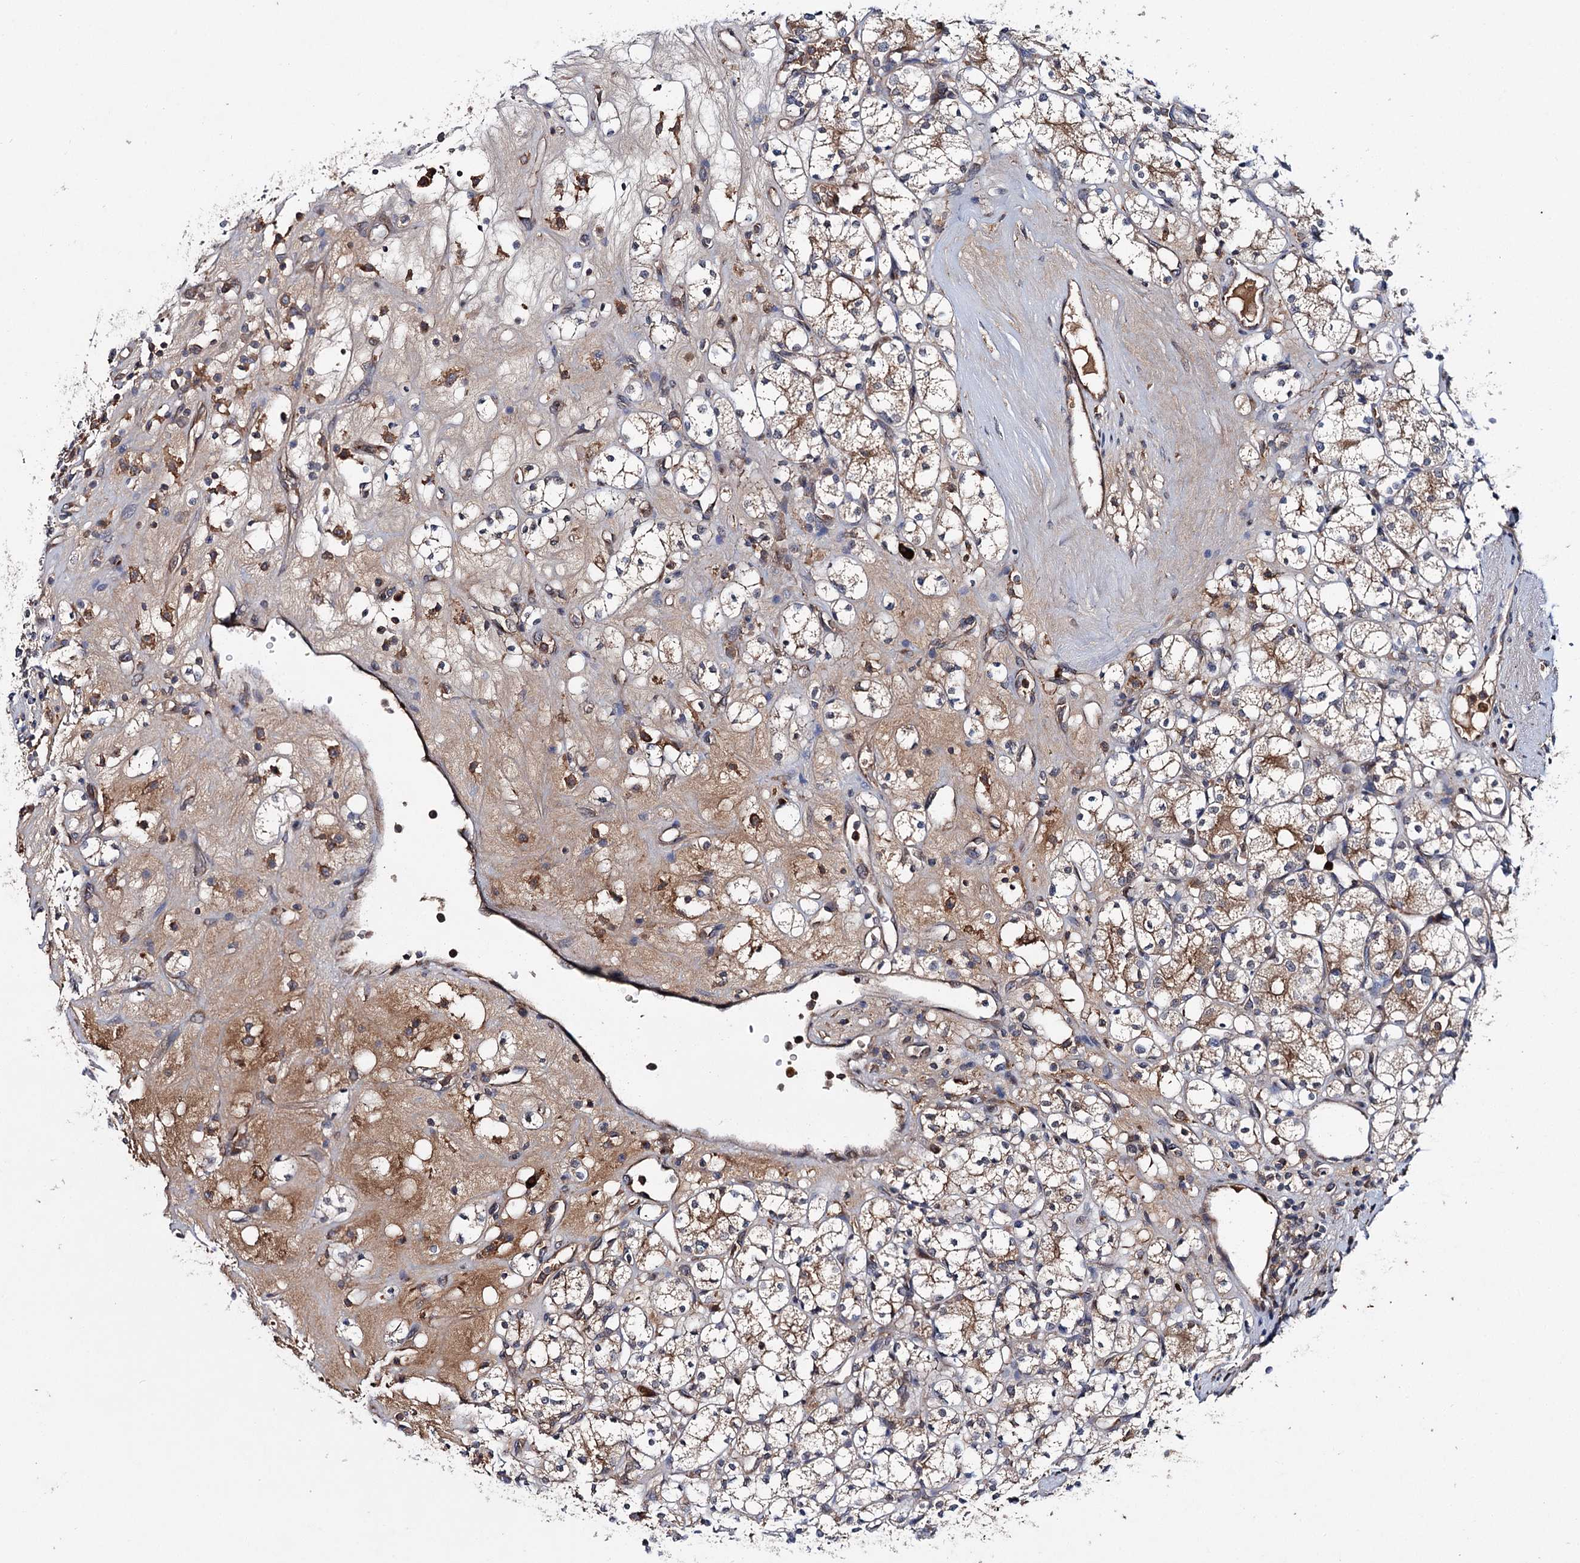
{"staining": {"intensity": "moderate", "quantity": "25%-75%", "location": "cytoplasmic/membranous"}, "tissue": "renal cancer", "cell_type": "Tumor cells", "image_type": "cancer", "snomed": [{"axis": "morphology", "description": "Adenocarcinoma, NOS"}, {"axis": "topography", "description": "Kidney"}], "caption": "The immunohistochemical stain labels moderate cytoplasmic/membranous expression in tumor cells of renal cancer tissue. The staining is performed using DAB brown chromogen to label protein expression. The nuclei are counter-stained blue using hematoxylin.", "gene": "PTPN3", "patient": {"sex": "male", "age": 77}}